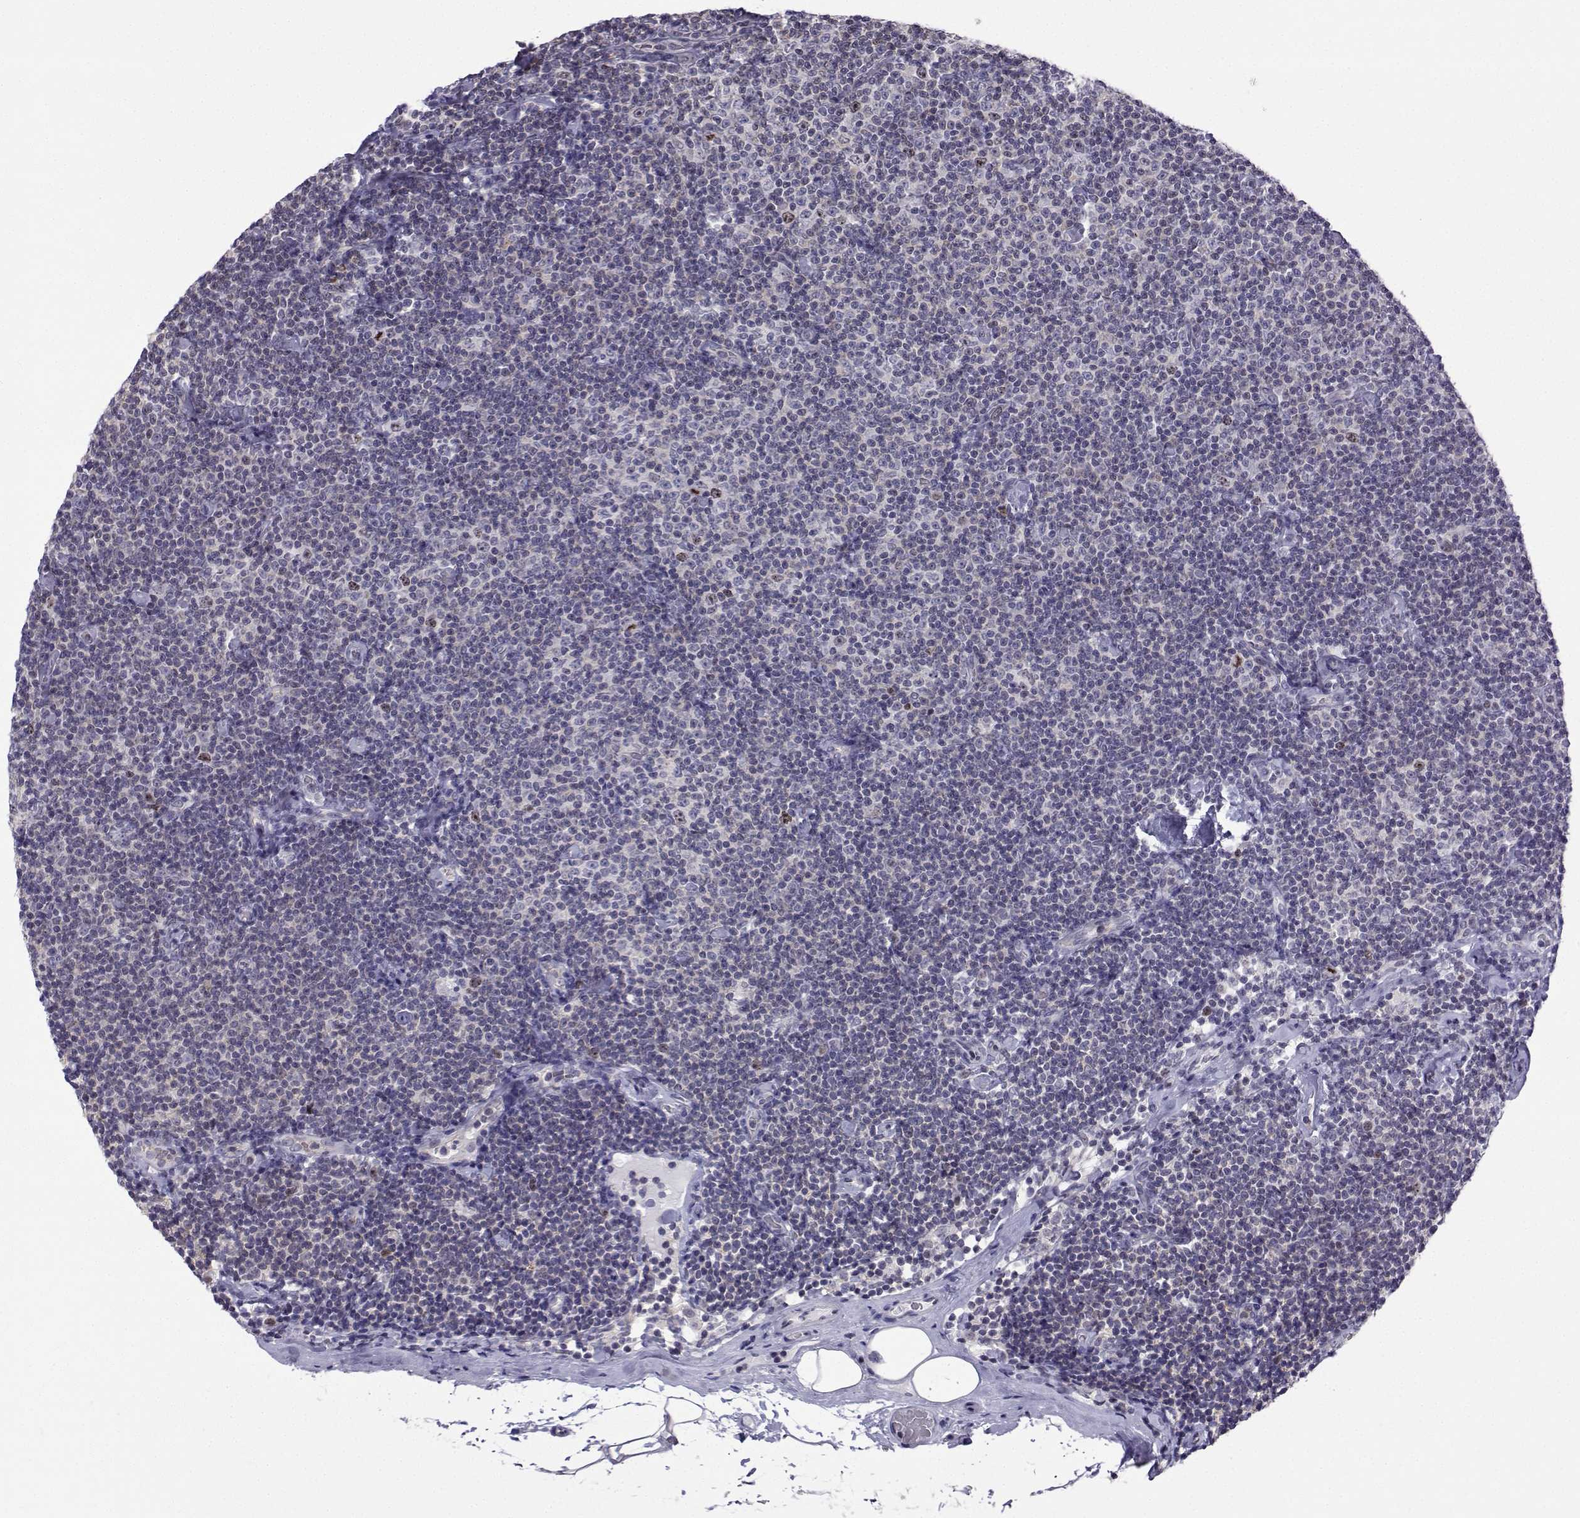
{"staining": {"intensity": "moderate", "quantity": "<25%", "location": "nuclear"}, "tissue": "lymphoma", "cell_type": "Tumor cells", "image_type": "cancer", "snomed": [{"axis": "morphology", "description": "Malignant lymphoma, non-Hodgkin's type, Low grade"}, {"axis": "topography", "description": "Lymph node"}], "caption": "Moderate nuclear protein expression is identified in approximately <25% of tumor cells in low-grade malignant lymphoma, non-Hodgkin's type.", "gene": "INCENP", "patient": {"sex": "male", "age": 81}}